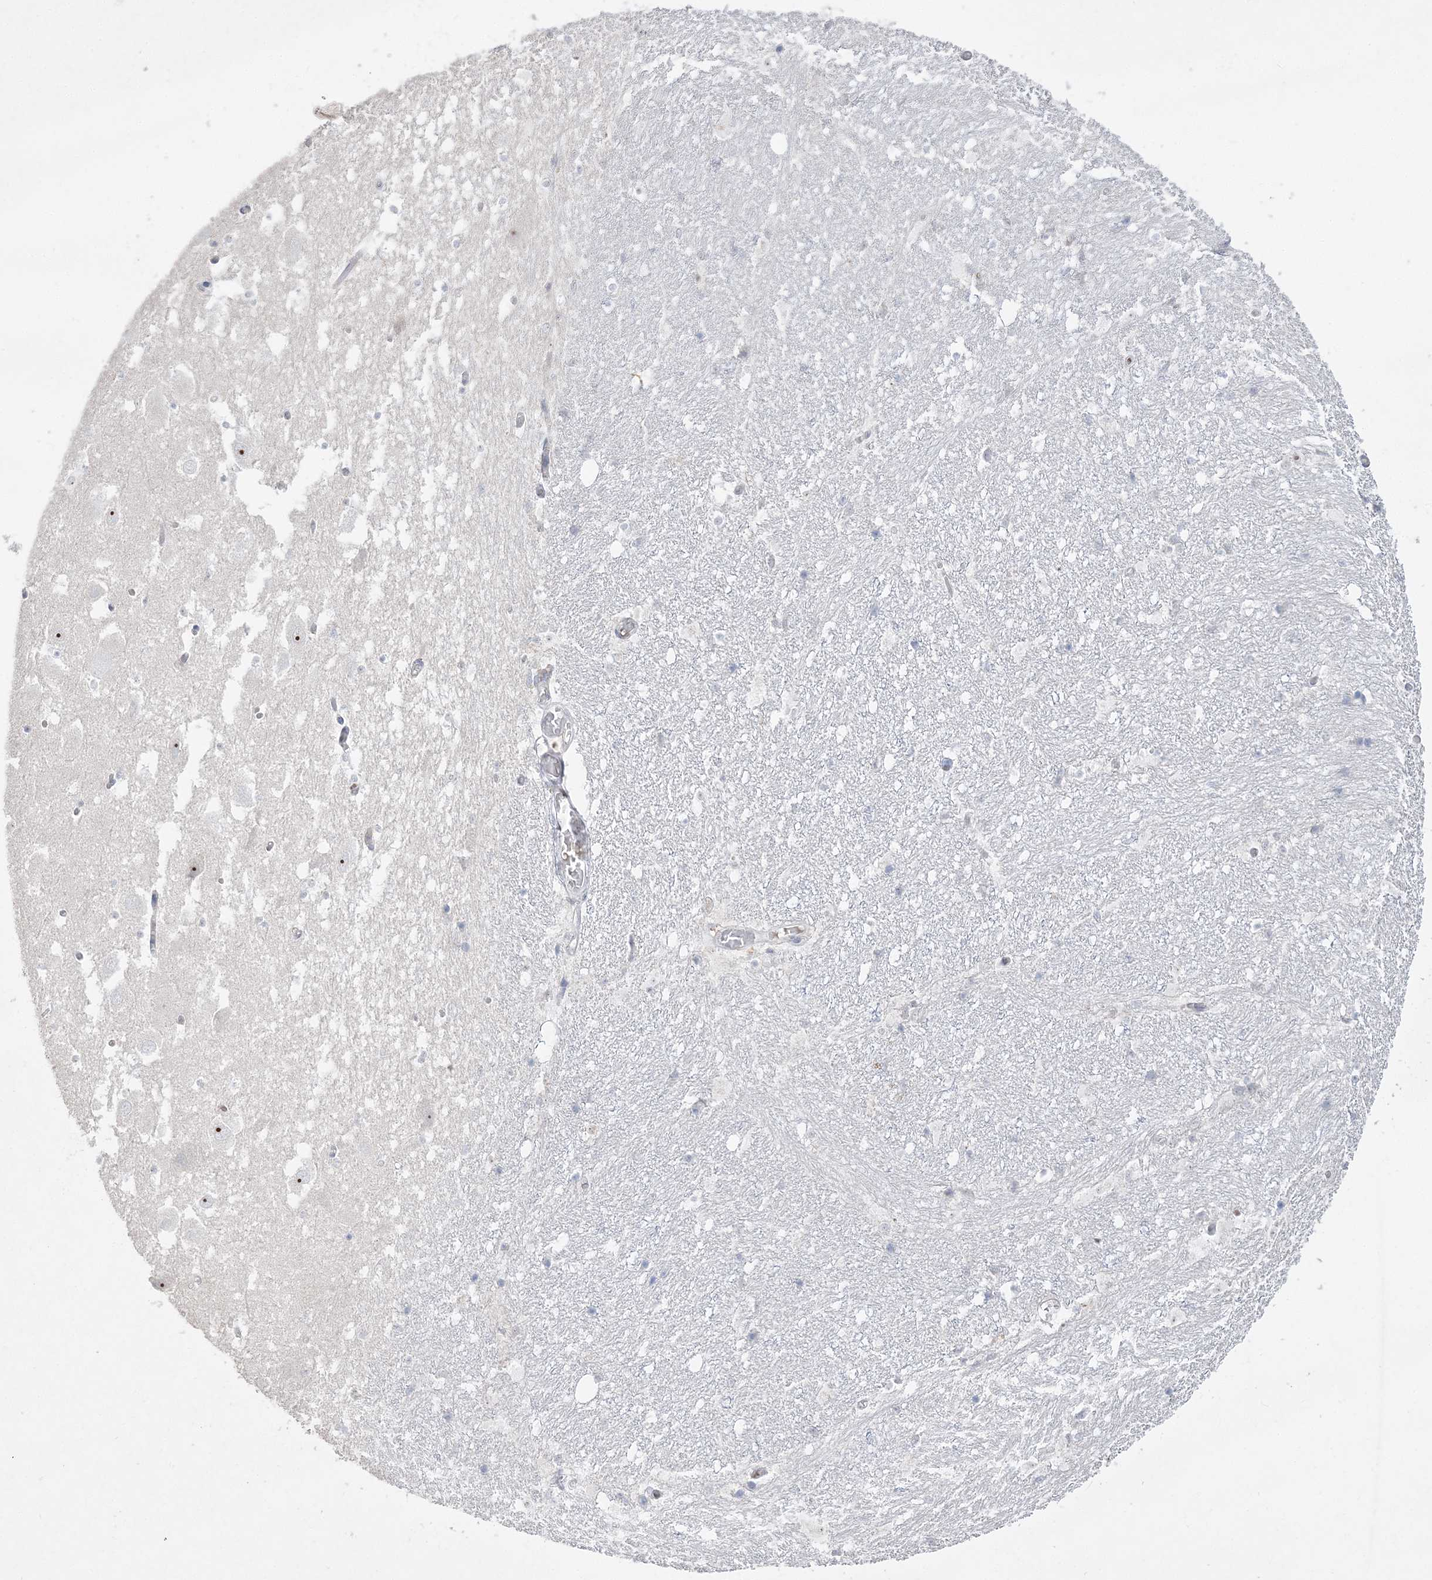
{"staining": {"intensity": "weak", "quantity": "<25%", "location": "nuclear"}, "tissue": "hippocampus", "cell_type": "Glial cells", "image_type": "normal", "snomed": [{"axis": "morphology", "description": "Normal tissue, NOS"}, {"axis": "topography", "description": "Hippocampus"}], "caption": "Glial cells show no significant positivity in unremarkable hippocampus. Nuclei are stained in blue.", "gene": "NOP16", "patient": {"sex": "female", "age": 52}}